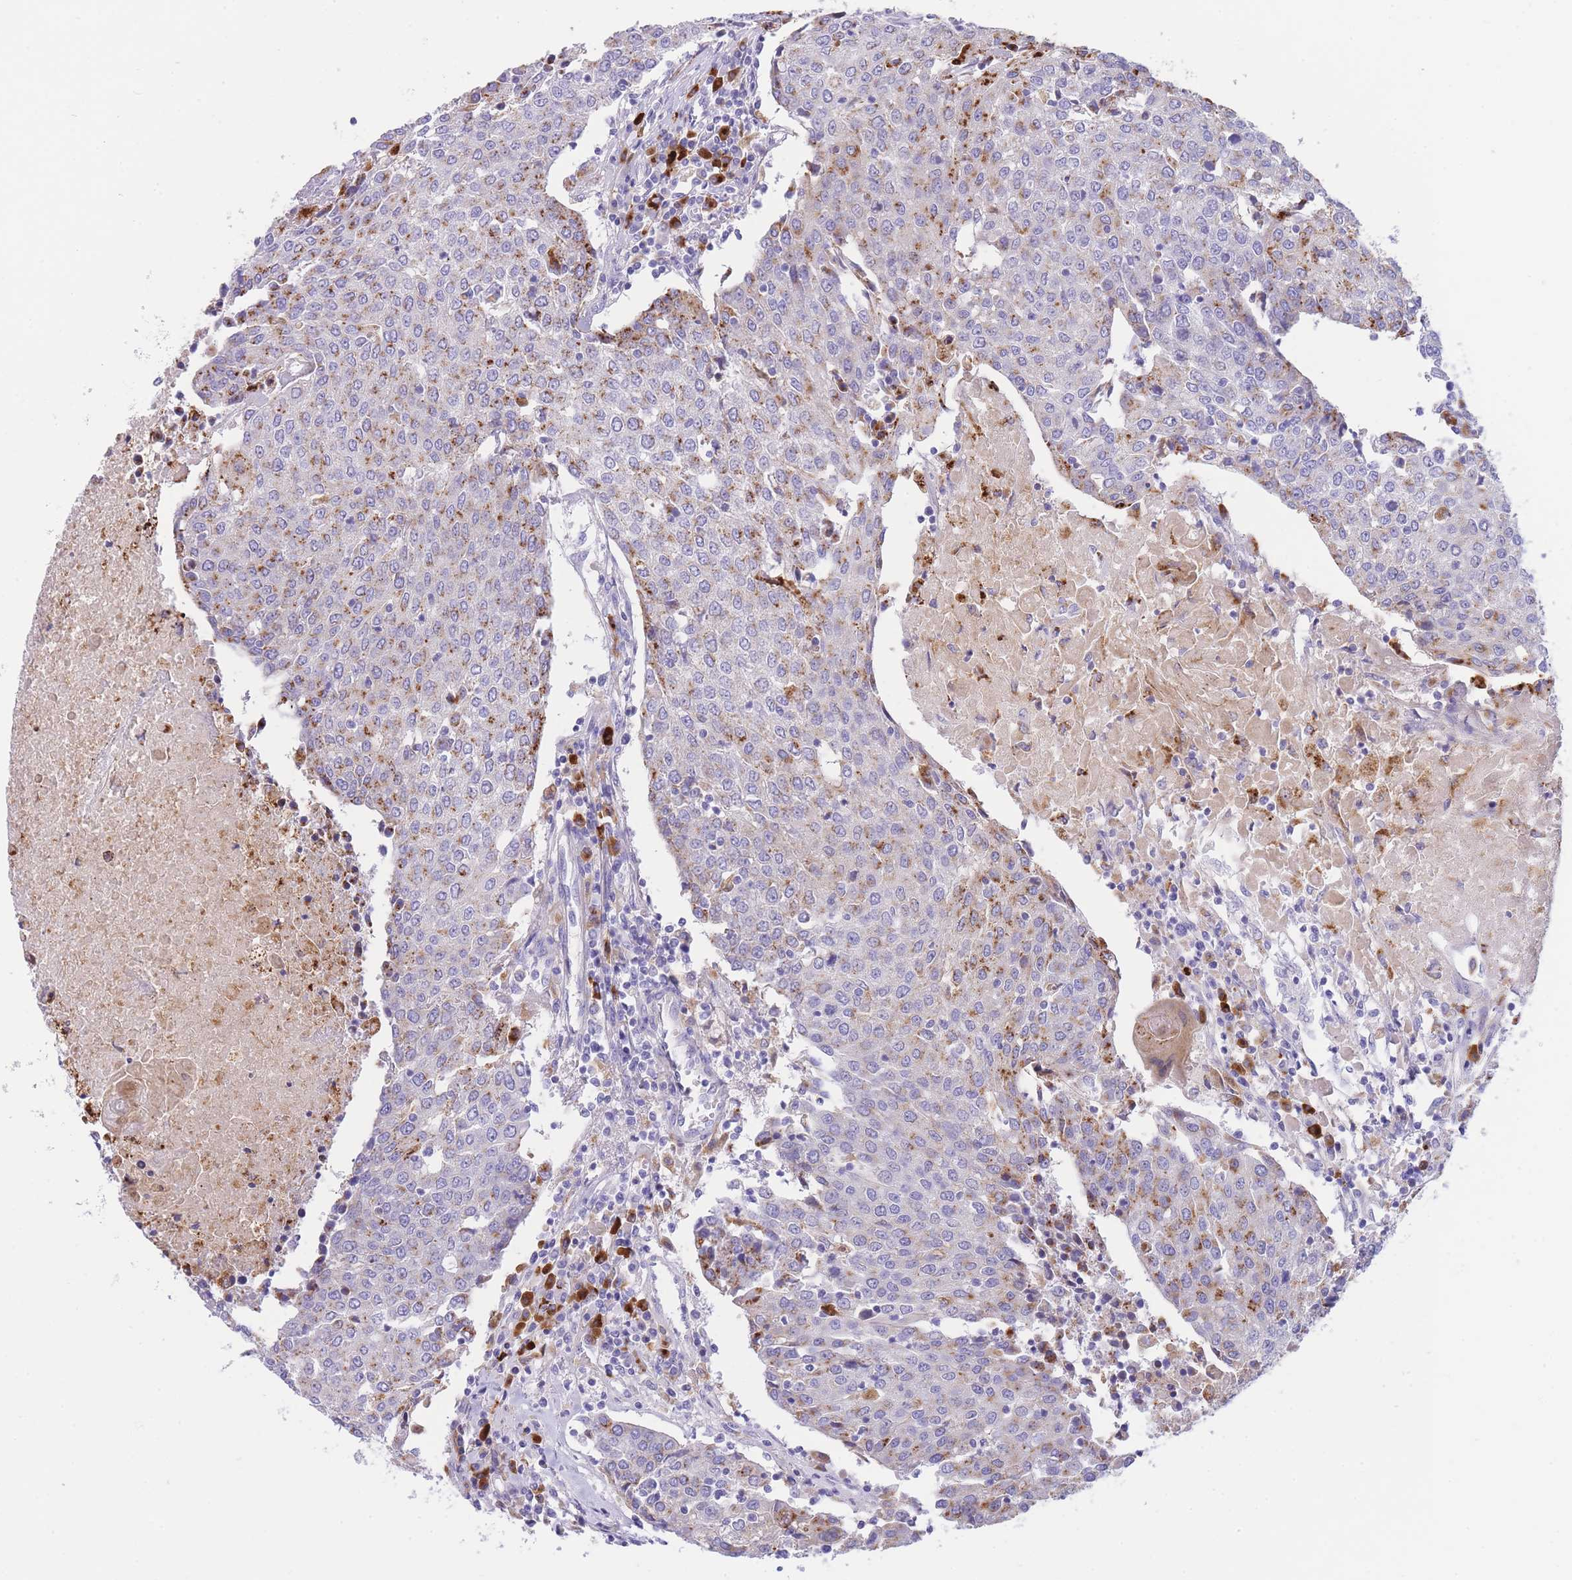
{"staining": {"intensity": "moderate", "quantity": "25%-75%", "location": "cytoplasmic/membranous"}, "tissue": "urothelial cancer", "cell_type": "Tumor cells", "image_type": "cancer", "snomed": [{"axis": "morphology", "description": "Urothelial carcinoma, High grade"}, {"axis": "topography", "description": "Urinary bladder"}], "caption": "High-power microscopy captured an immunohistochemistry image of high-grade urothelial carcinoma, revealing moderate cytoplasmic/membranous positivity in approximately 25%-75% of tumor cells.", "gene": "PLBD1", "patient": {"sex": "female", "age": 85}}